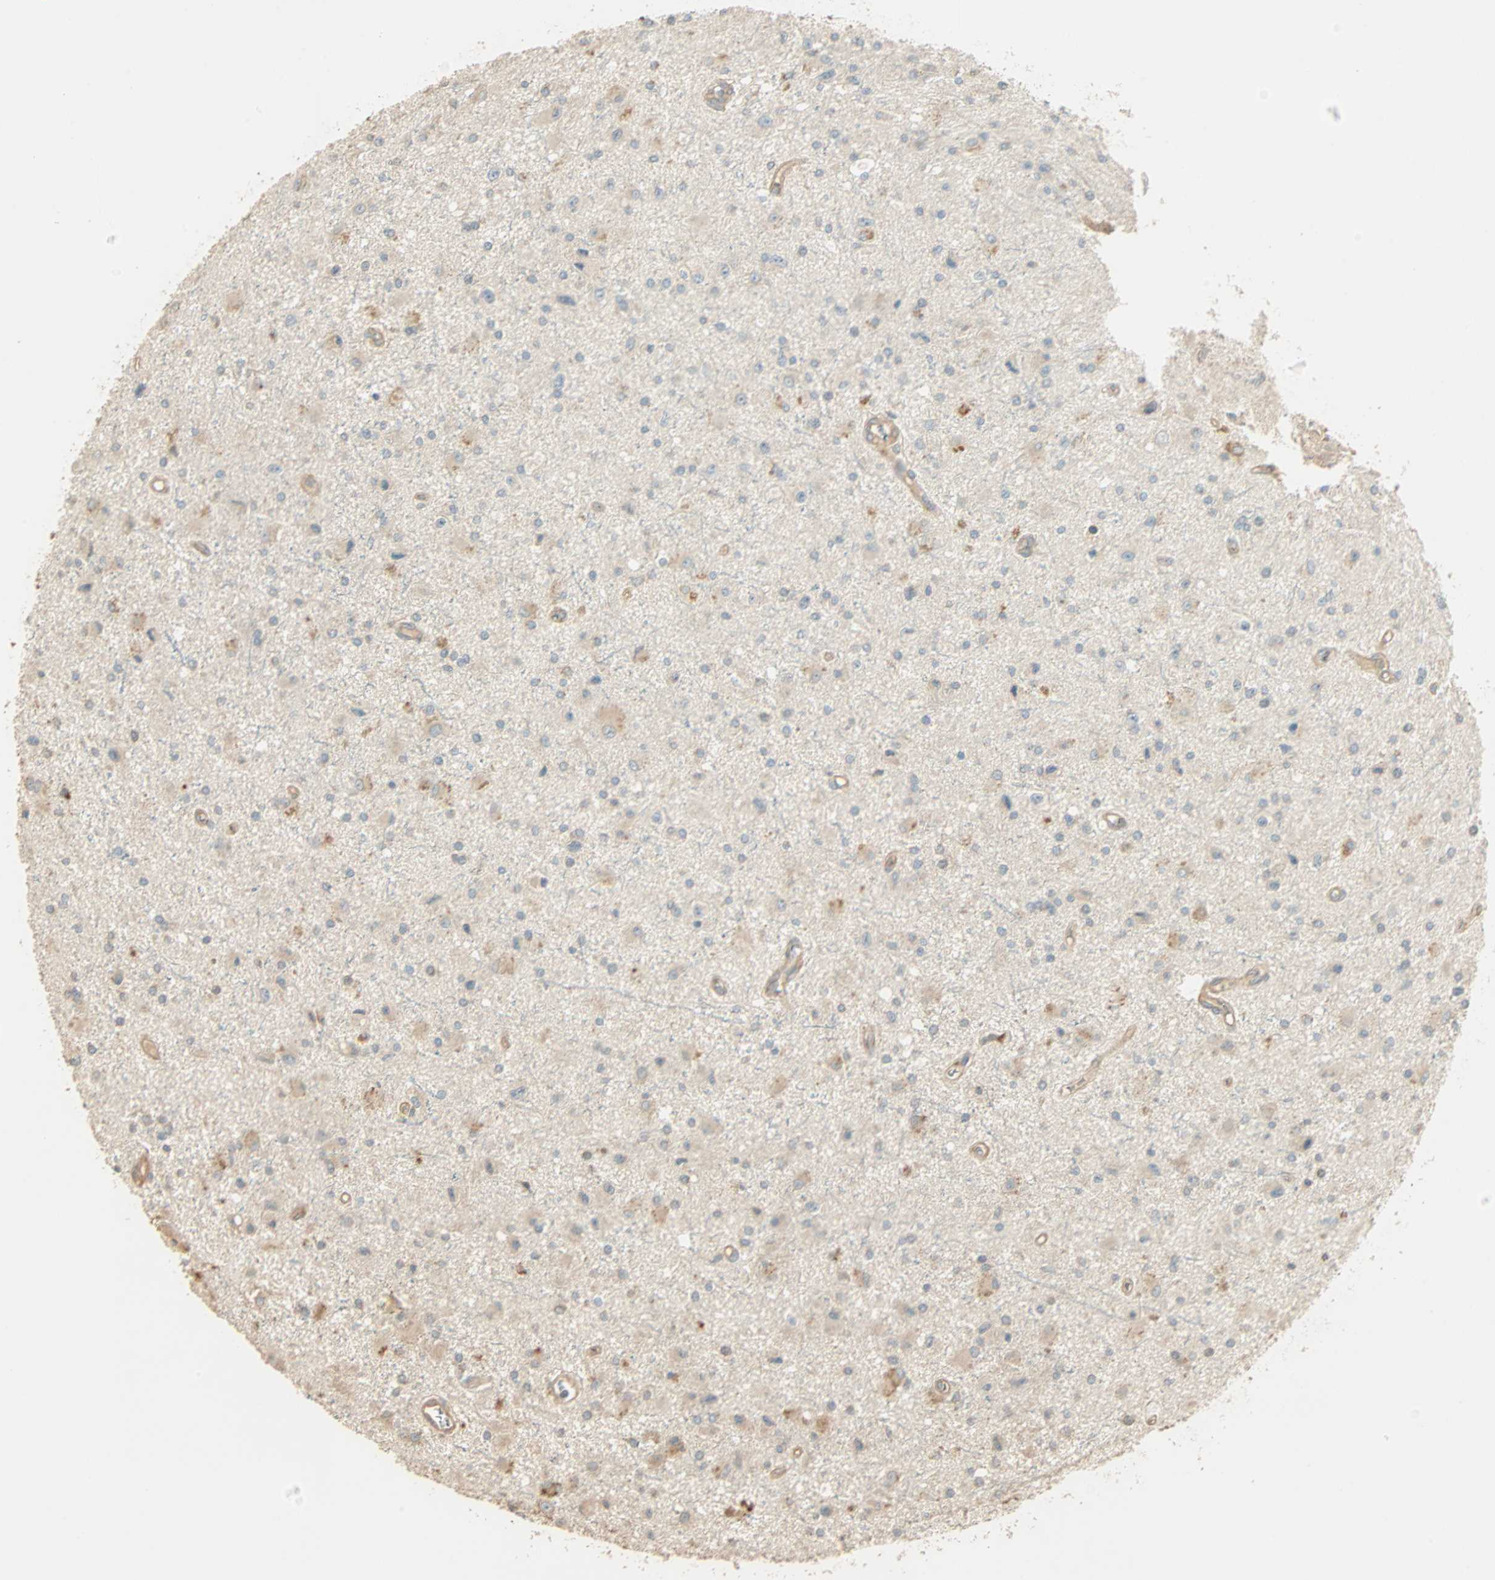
{"staining": {"intensity": "moderate", "quantity": "25%-75%", "location": "cytoplasmic/membranous"}, "tissue": "glioma", "cell_type": "Tumor cells", "image_type": "cancer", "snomed": [{"axis": "morphology", "description": "Glioma, malignant, Low grade"}, {"axis": "topography", "description": "Brain"}], "caption": "A brown stain shows moderate cytoplasmic/membranous staining of a protein in malignant glioma (low-grade) tumor cells.", "gene": "GALK1", "patient": {"sex": "male", "age": 58}}